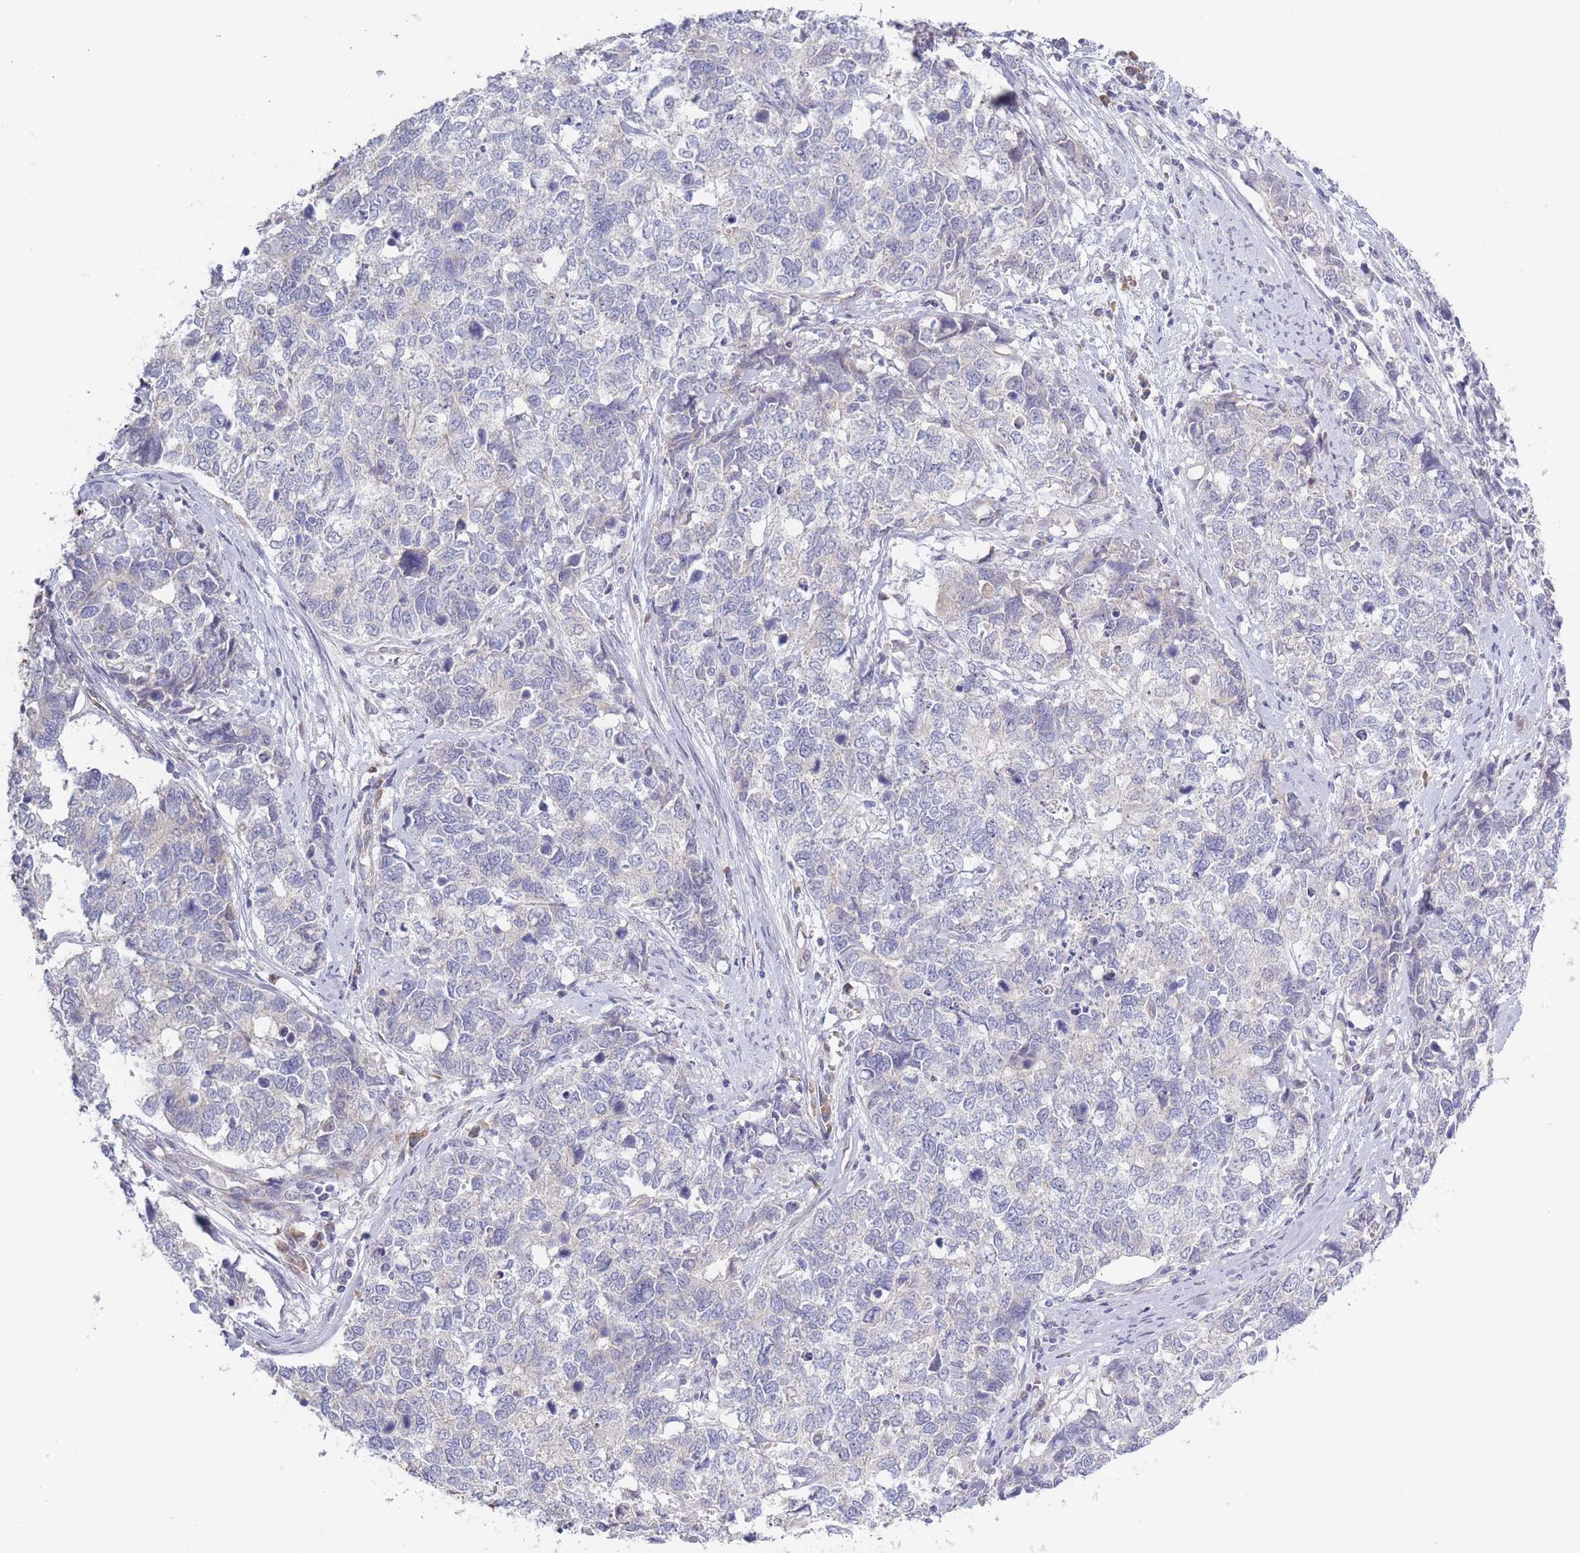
{"staining": {"intensity": "negative", "quantity": "none", "location": "none"}, "tissue": "cervical cancer", "cell_type": "Tumor cells", "image_type": "cancer", "snomed": [{"axis": "morphology", "description": "Squamous cell carcinoma, NOS"}, {"axis": "topography", "description": "Cervix"}], "caption": "A micrograph of squamous cell carcinoma (cervical) stained for a protein exhibits no brown staining in tumor cells.", "gene": "FAM227B", "patient": {"sex": "female", "age": 63}}